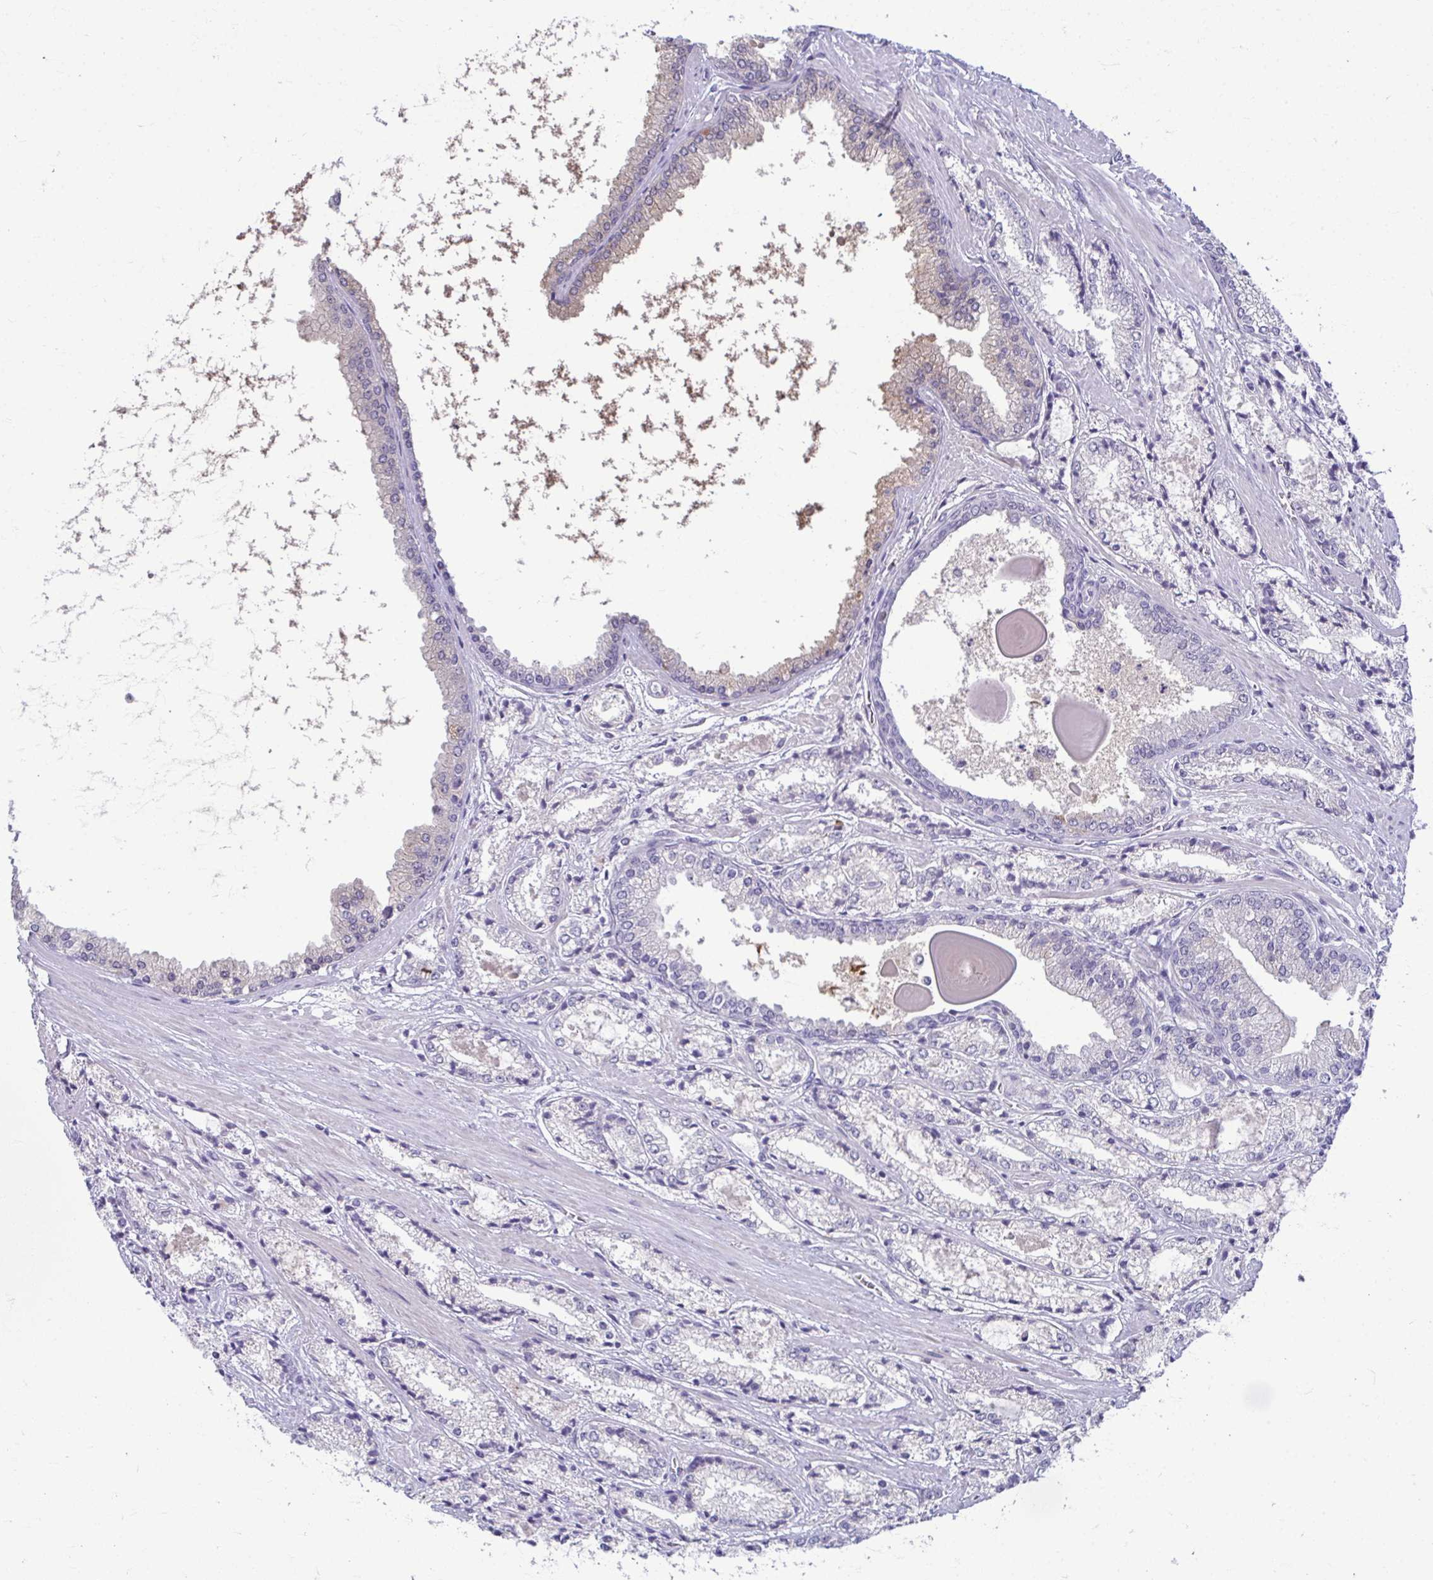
{"staining": {"intensity": "negative", "quantity": "none", "location": "none"}, "tissue": "prostate cancer", "cell_type": "Tumor cells", "image_type": "cancer", "snomed": [{"axis": "morphology", "description": "Adenocarcinoma, High grade"}, {"axis": "topography", "description": "Prostate"}], "caption": "Protein analysis of prostate cancer shows no significant positivity in tumor cells. (DAB immunohistochemistry (IHC) visualized using brightfield microscopy, high magnification).", "gene": "SERPINI1", "patient": {"sex": "male", "age": 64}}